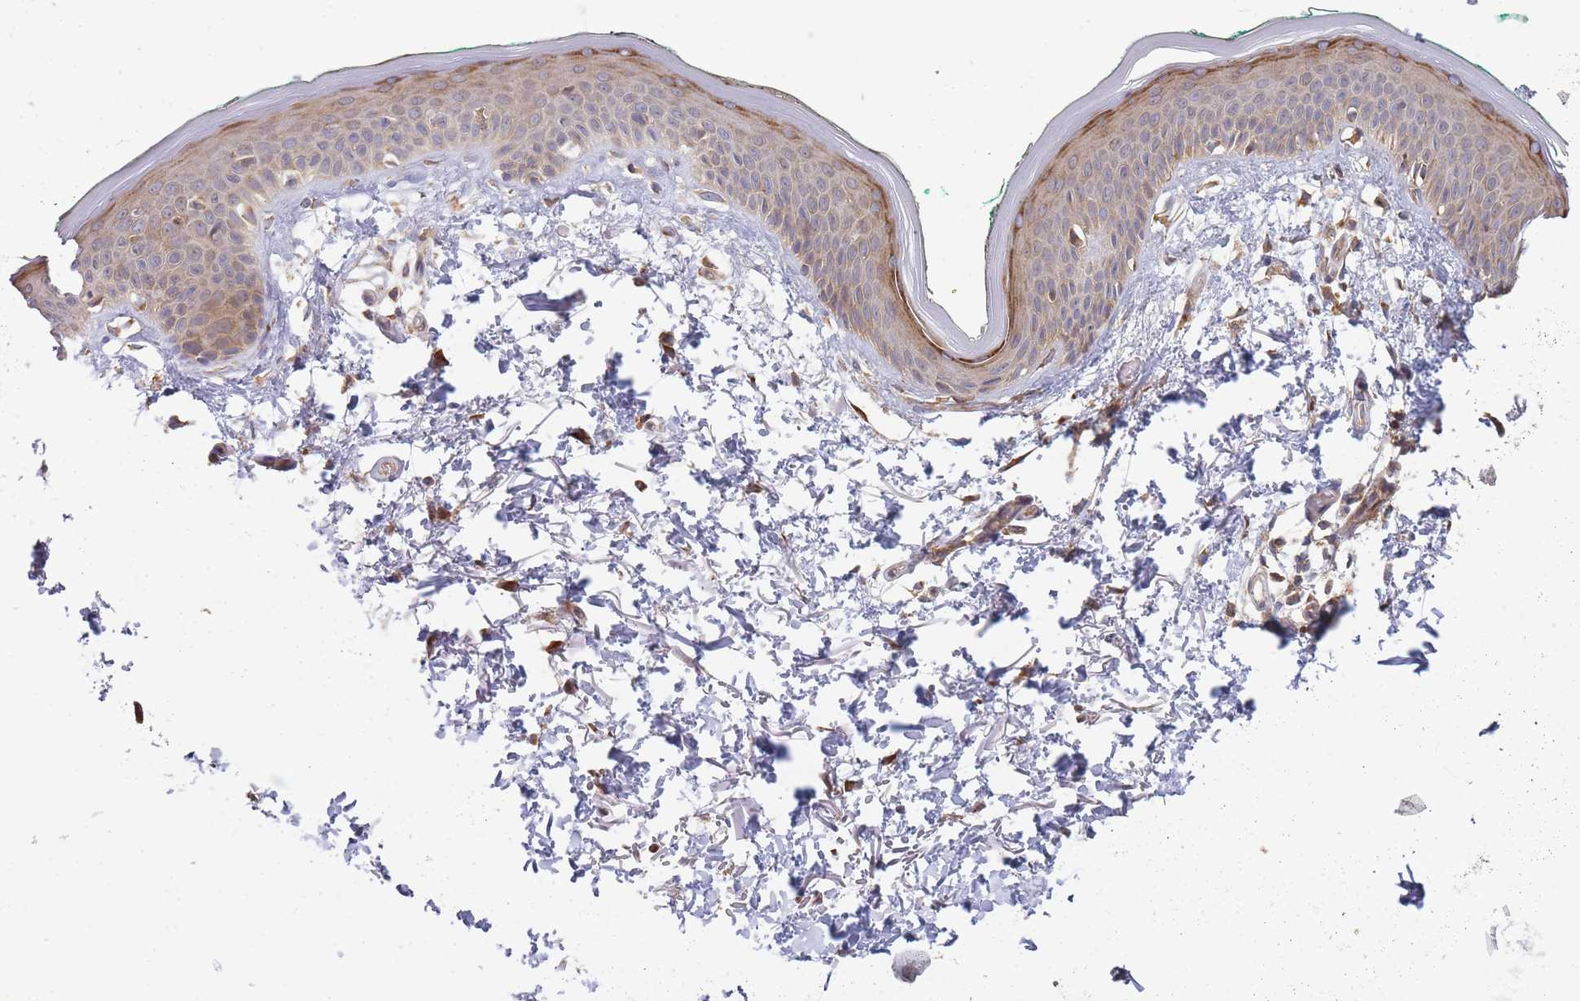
{"staining": {"intensity": "moderate", "quantity": ">75%", "location": "cytoplasmic/membranous"}, "tissue": "skin", "cell_type": "Fibroblasts", "image_type": "normal", "snomed": [{"axis": "morphology", "description": "Normal tissue, NOS"}, {"axis": "morphology", "description": "Malignant melanoma, NOS"}, {"axis": "topography", "description": "Skin"}], "caption": "Fibroblasts show medium levels of moderate cytoplasmic/membranous positivity in approximately >75% of cells in normal skin. (DAB (3,3'-diaminobenzidine) = brown stain, brightfield microscopy at high magnification).", "gene": "TRIM26", "patient": {"sex": "male", "age": 62}}